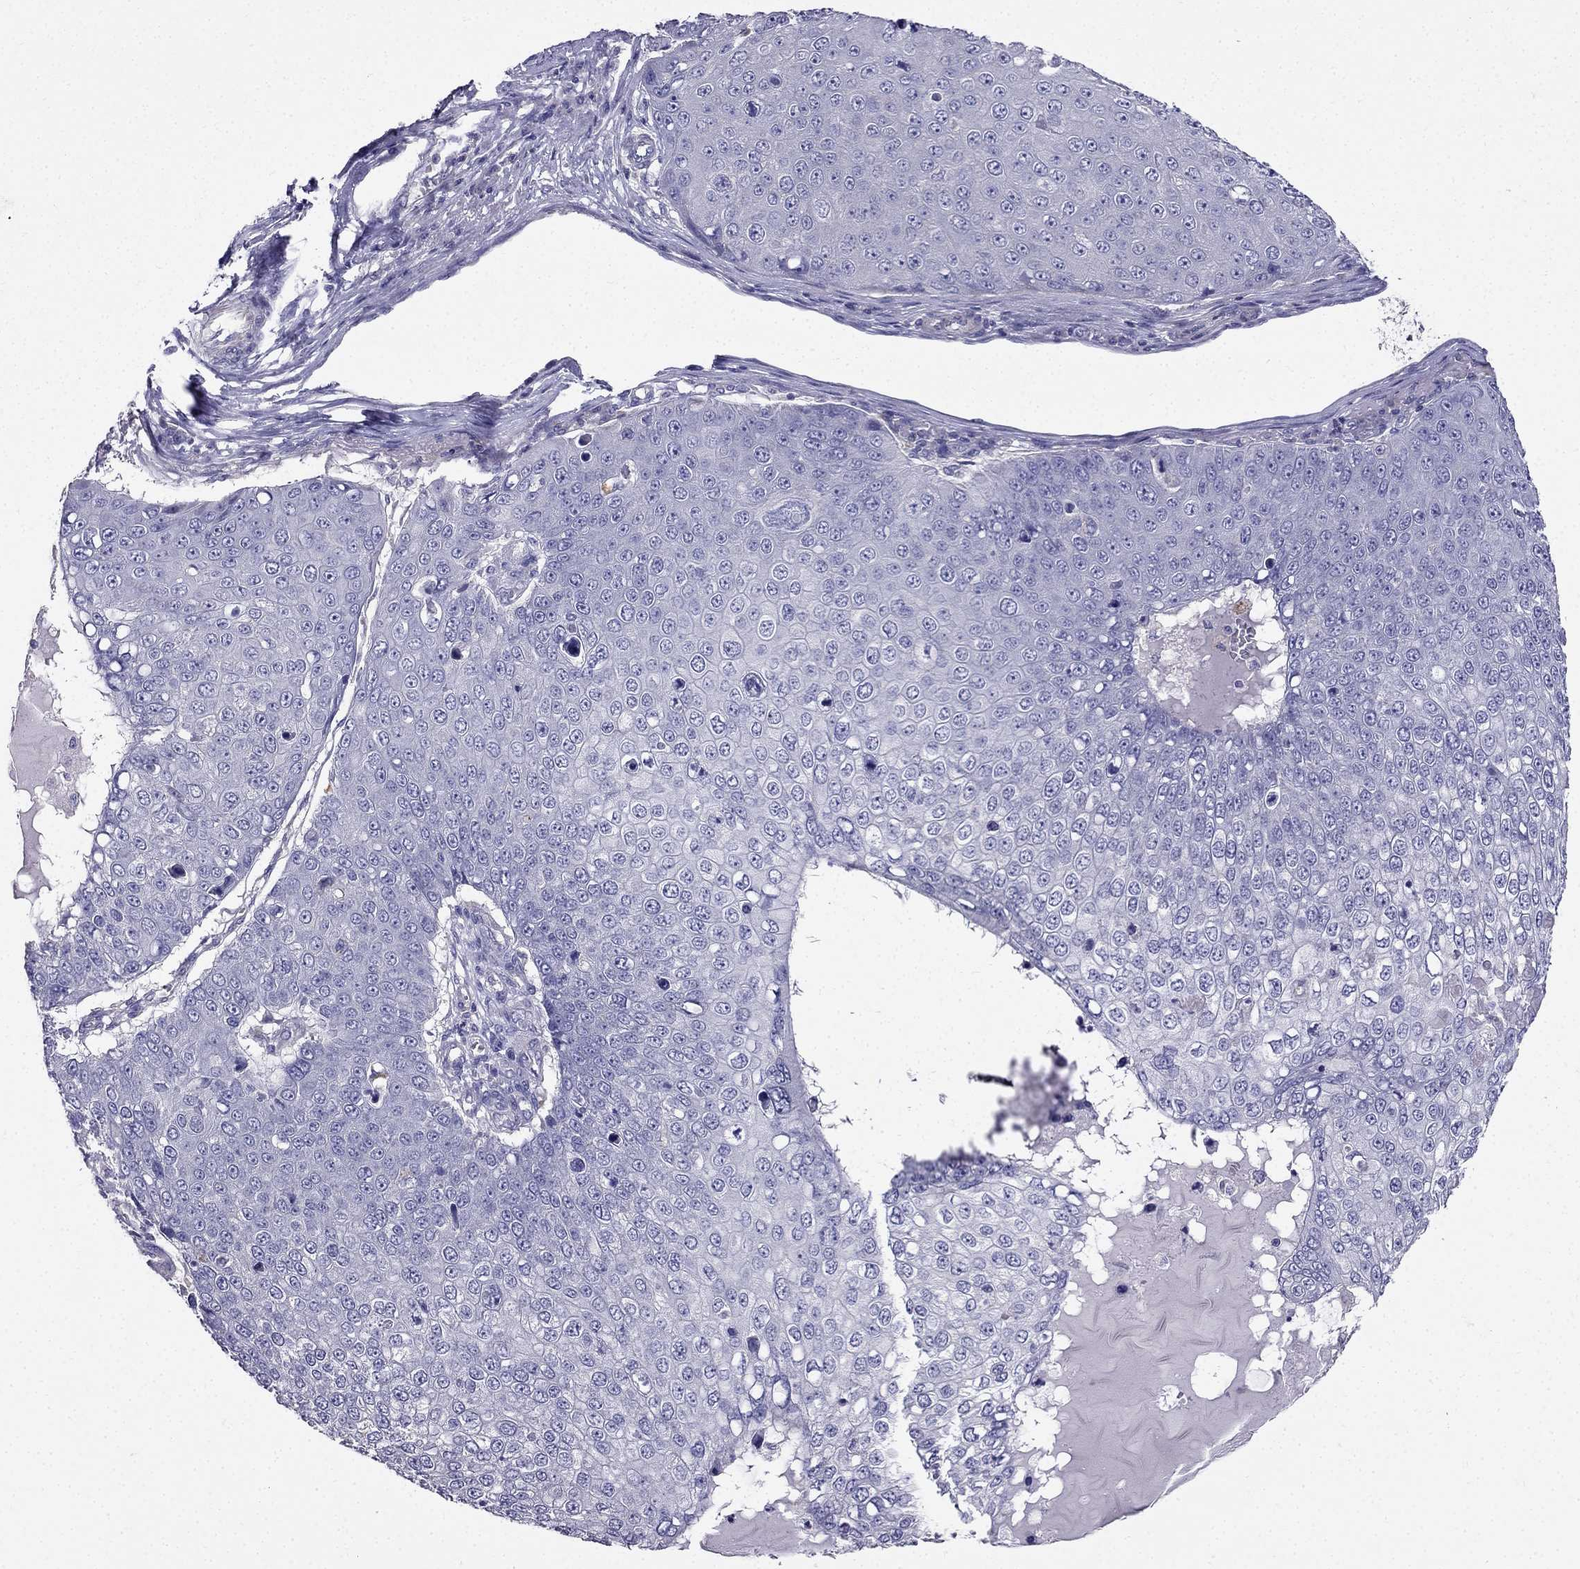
{"staining": {"intensity": "negative", "quantity": "none", "location": "none"}, "tissue": "skin cancer", "cell_type": "Tumor cells", "image_type": "cancer", "snomed": [{"axis": "morphology", "description": "Squamous cell carcinoma, NOS"}, {"axis": "topography", "description": "Skin"}], "caption": "IHC of human skin cancer reveals no staining in tumor cells.", "gene": "AS3MT", "patient": {"sex": "male", "age": 71}}